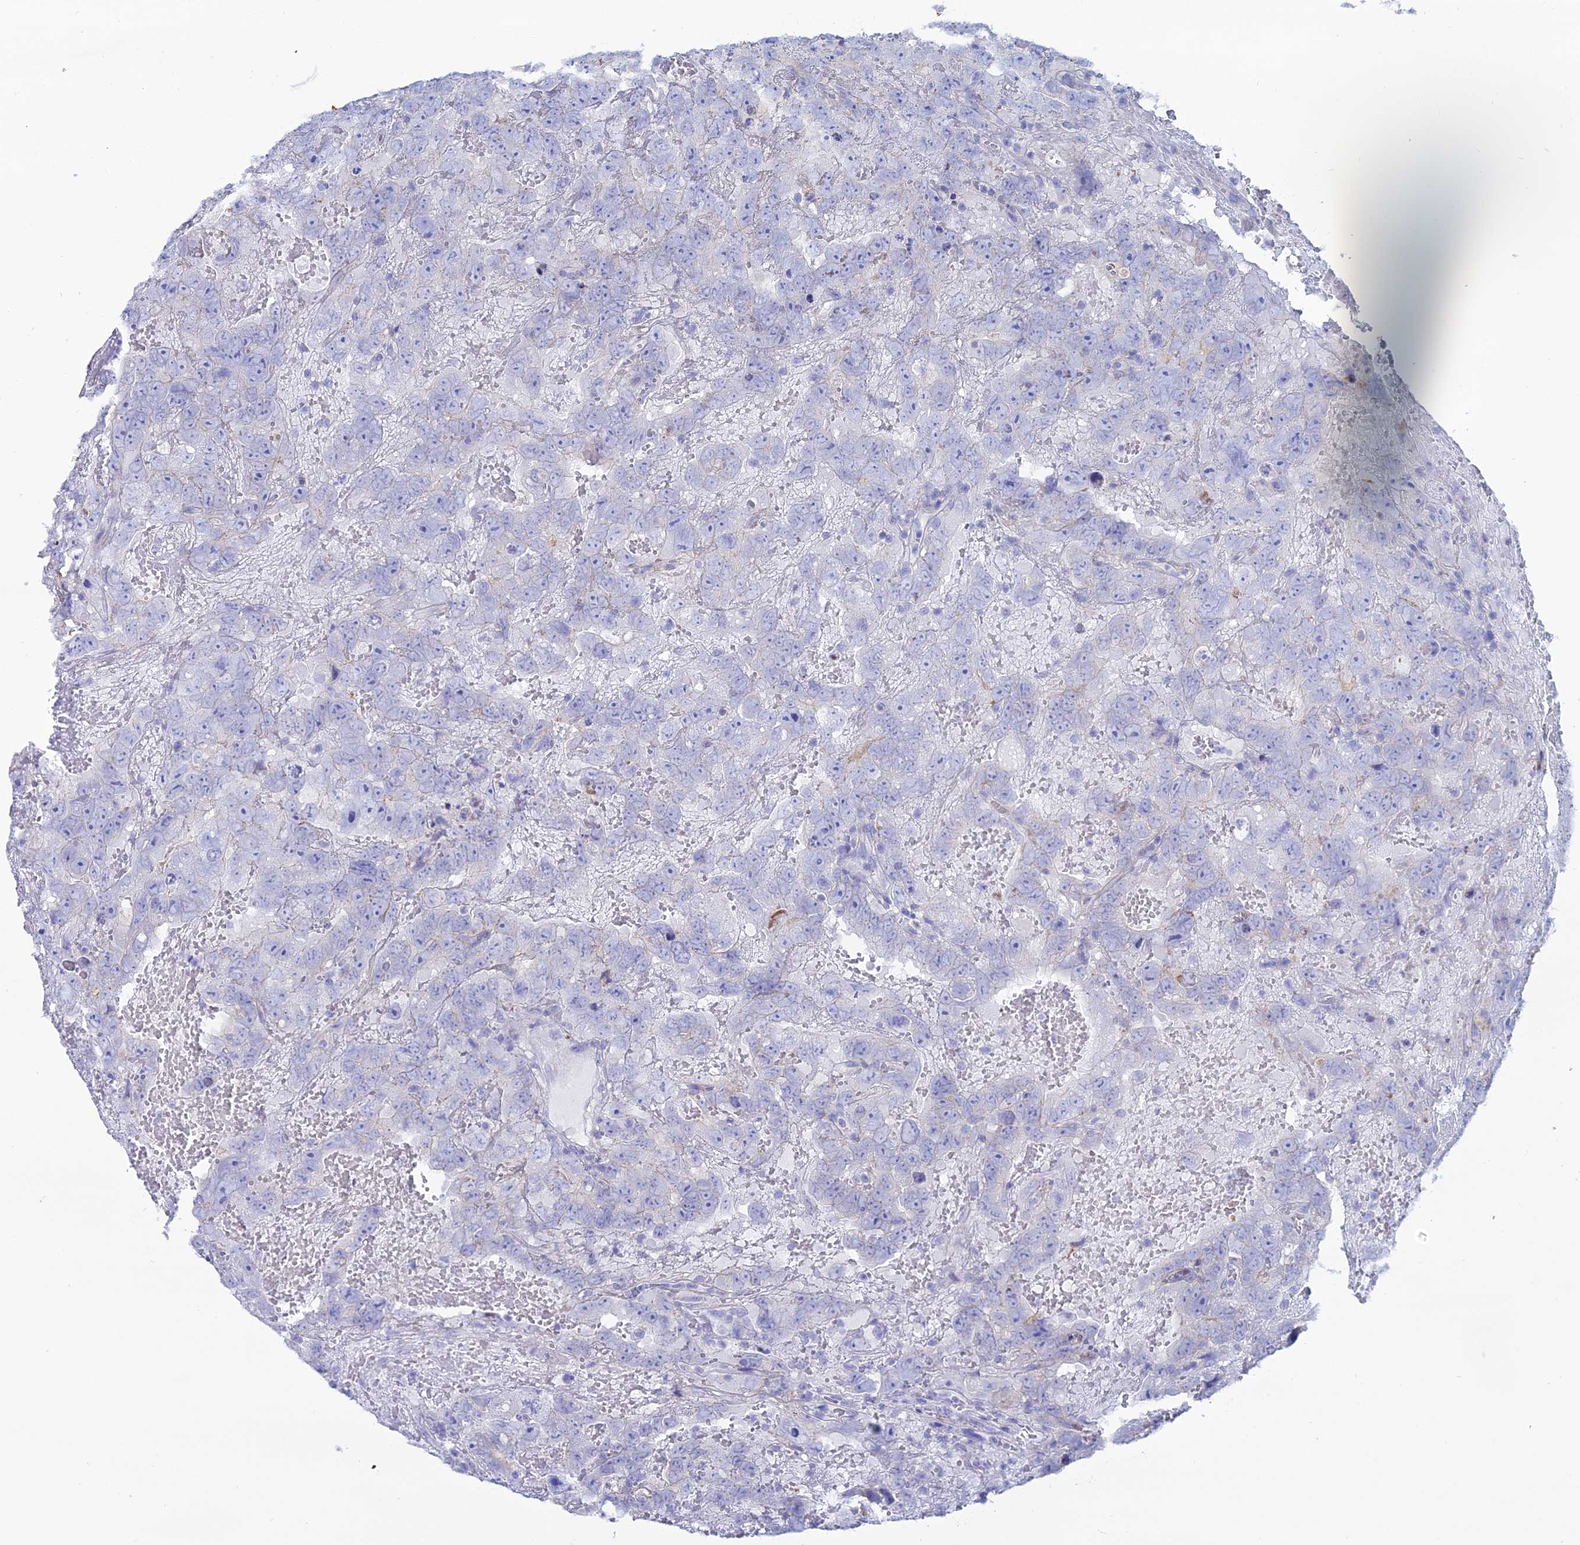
{"staining": {"intensity": "negative", "quantity": "none", "location": "none"}, "tissue": "testis cancer", "cell_type": "Tumor cells", "image_type": "cancer", "snomed": [{"axis": "morphology", "description": "Carcinoma, Embryonal, NOS"}, {"axis": "topography", "description": "Testis"}], "caption": "This micrograph is of testis cancer (embryonal carcinoma) stained with IHC to label a protein in brown with the nuclei are counter-stained blue. There is no positivity in tumor cells.", "gene": "DHX34", "patient": {"sex": "male", "age": 45}}